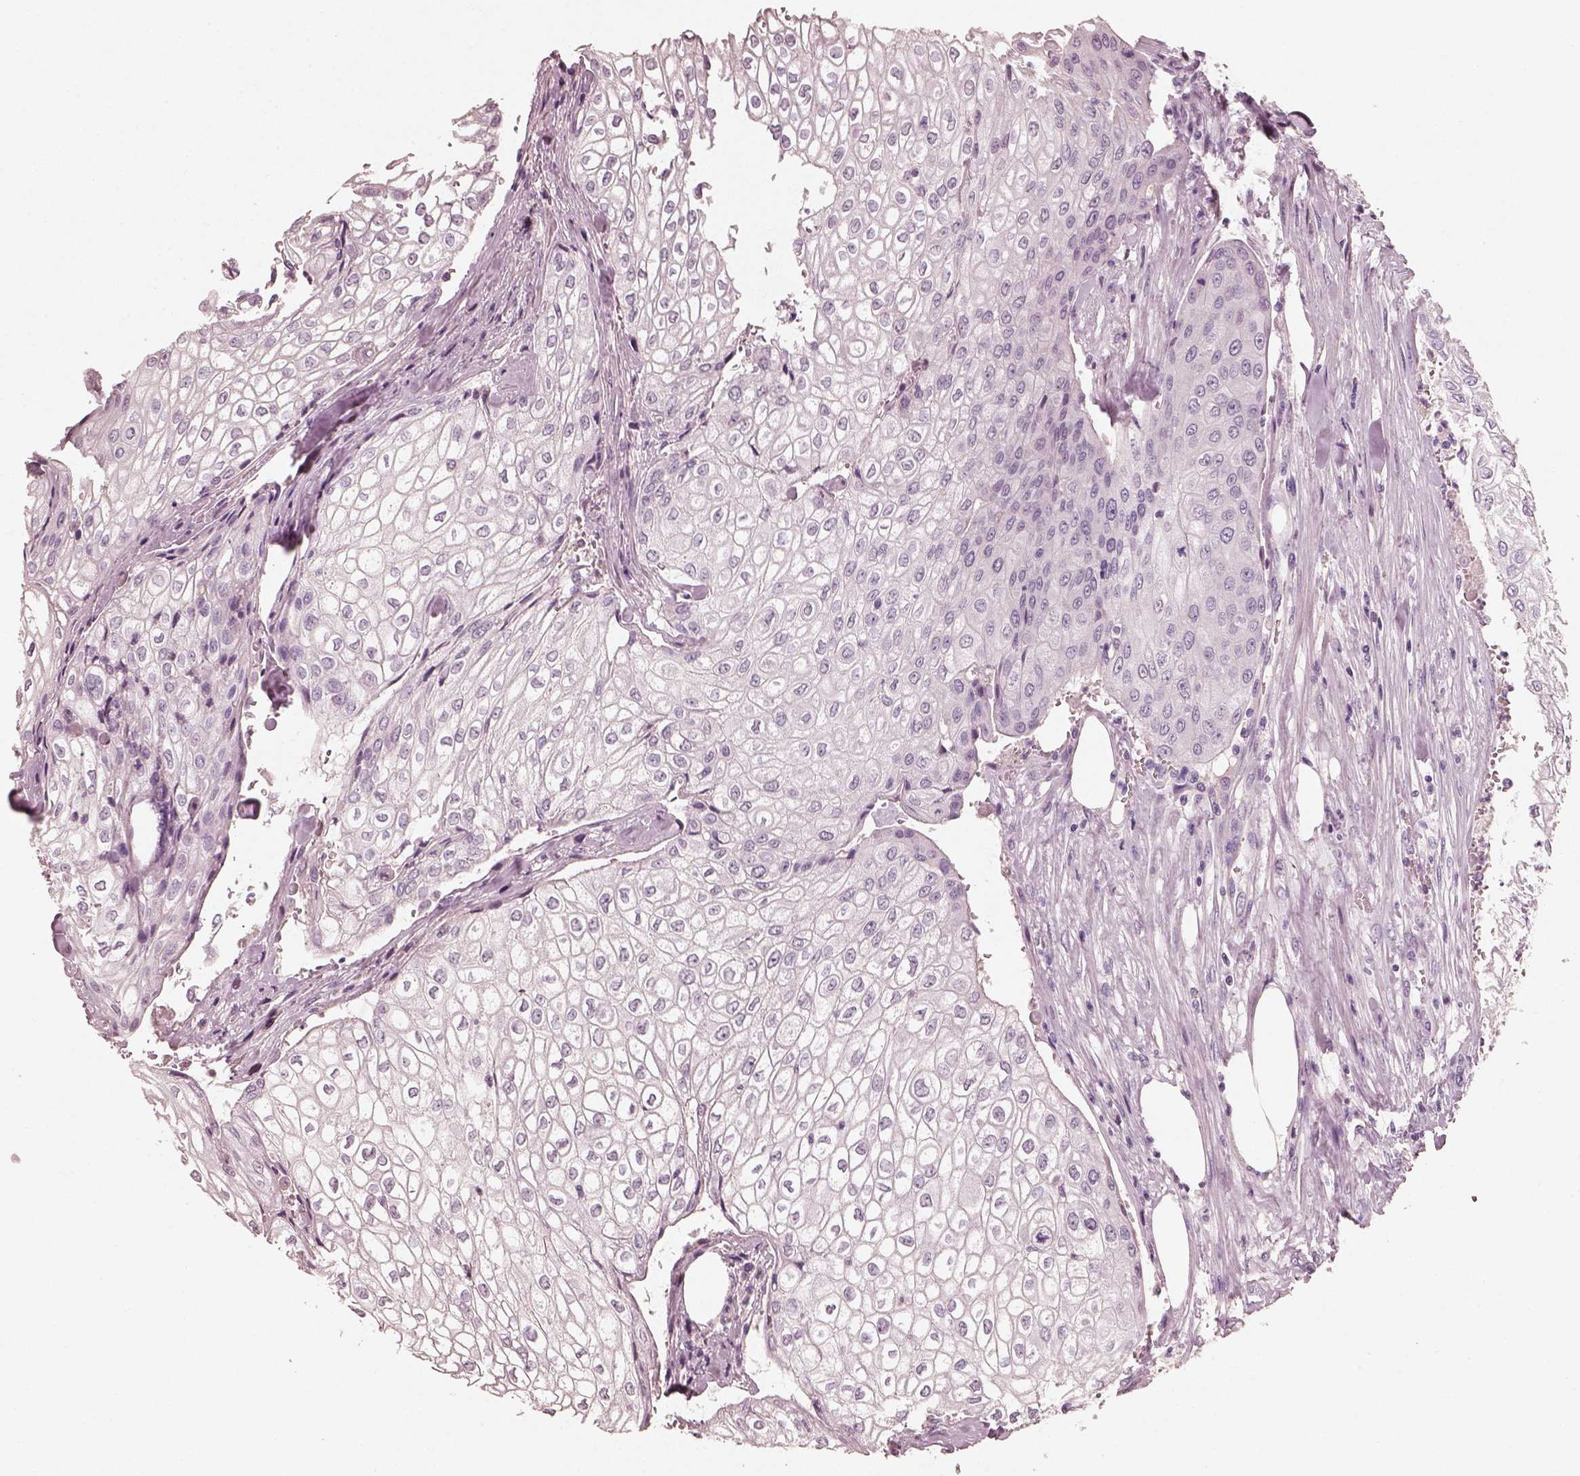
{"staining": {"intensity": "negative", "quantity": "none", "location": "none"}, "tissue": "urothelial cancer", "cell_type": "Tumor cells", "image_type": "cancer", "snomed": [{"axis": "morphology", "description": "Urothelial carcinoma, High grade"}, {"axis": "topography", "description": "Urinary bladder"}], "caption": "Human urothelial cancer stained for a protein using immunohistochemistry (IHC) demonstrates no staining in tumor cells.", "gene": "RS1", "patient": {"sex": "male", "age": 62}}